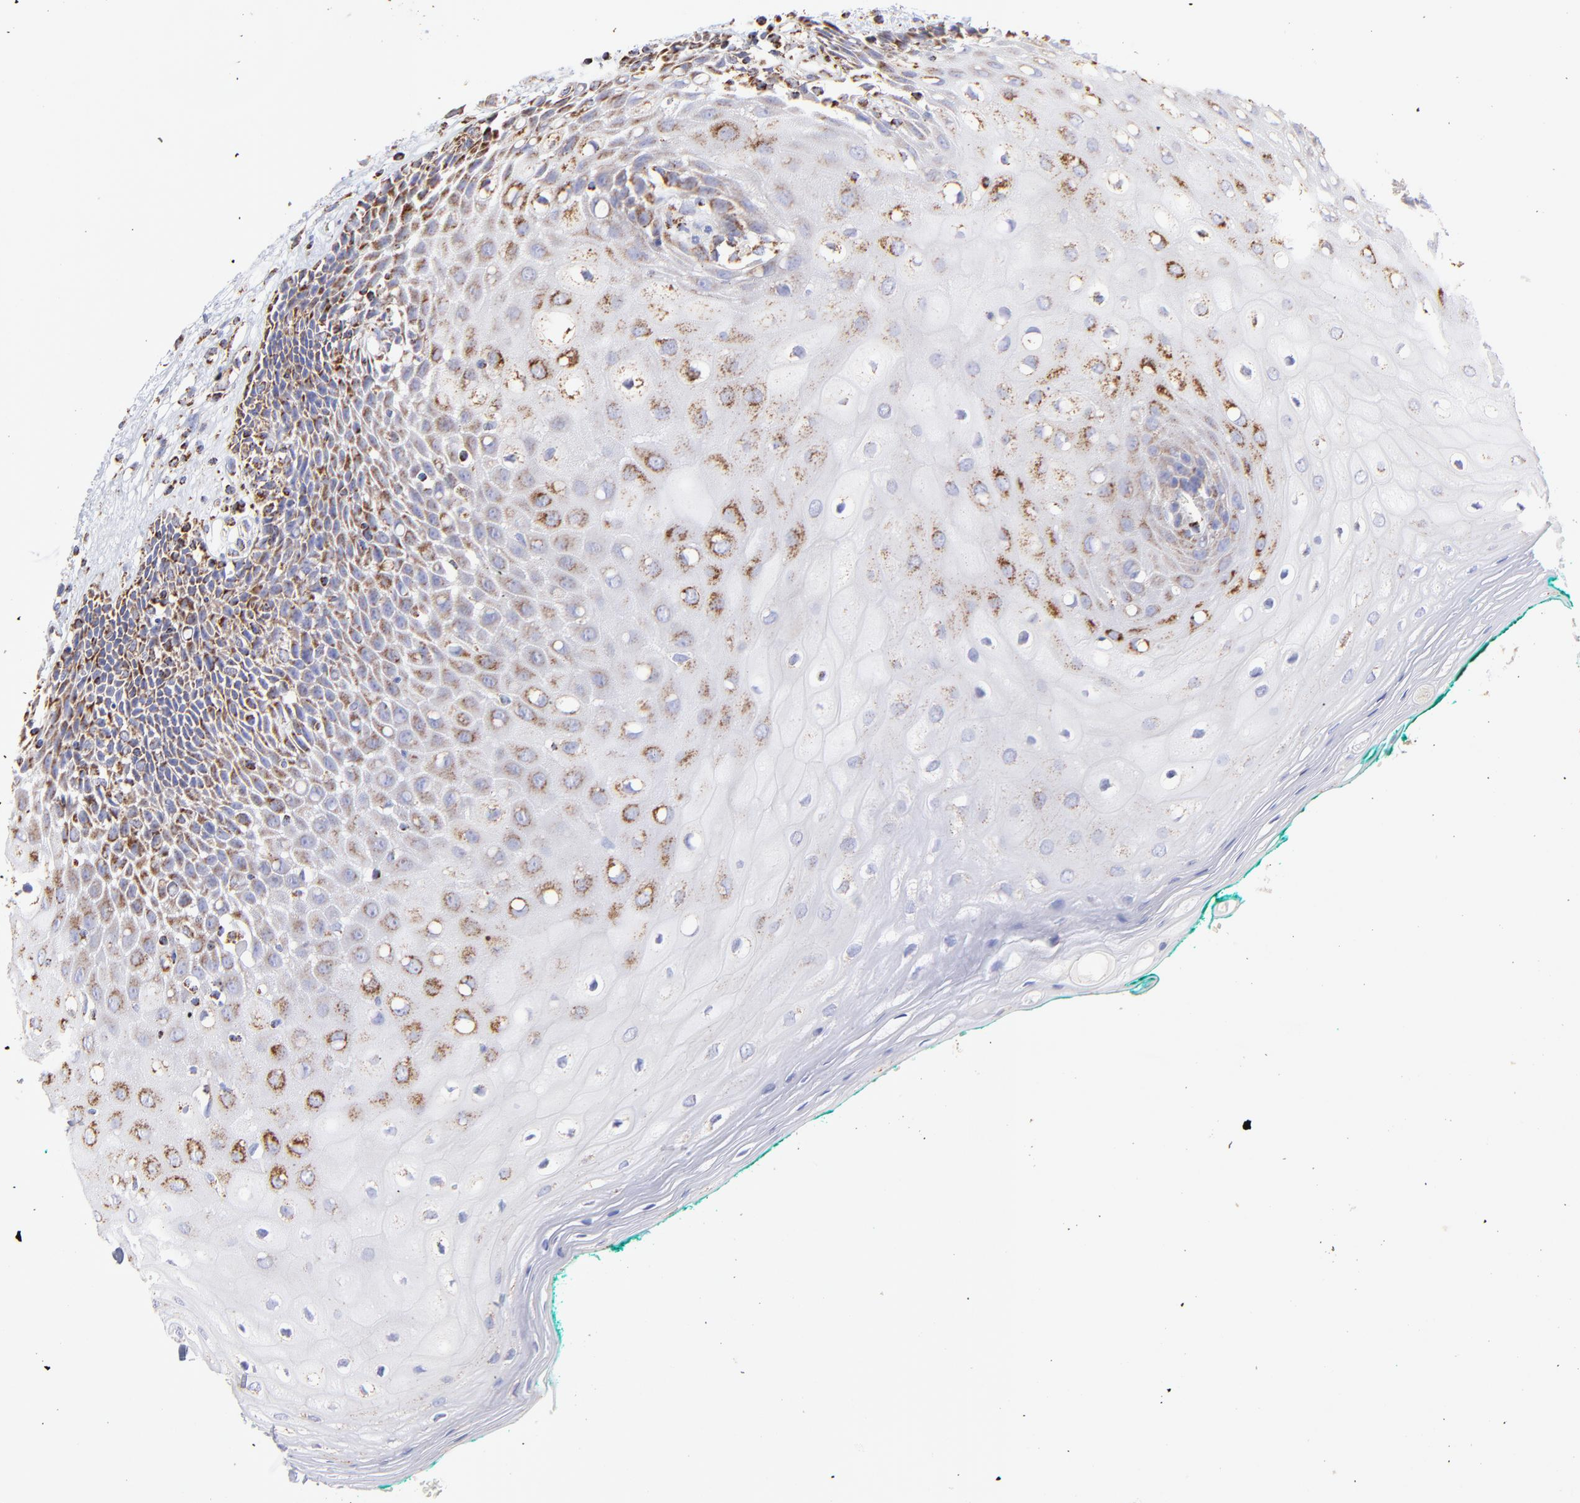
{"staining": {"intensity": "weak", "quantity": "25%-75%", "location": "cytoplasmic/membranous"}, "tissue": "oral mucosa", "cell_type": "Squamous epithelial cells", "image_type": "normal", "snomed": [{"axis": "morphology", "description": "Normal tissue, NOS"}, {"axis": "morphology", "description": "Squamous cell carcinoma, NOS"}, {"axis": "topography", "description": "Skeletal muscle"}, {"axis": "topography", "description": "Oral tissue"}, {"axis": "topography", "description": "Head-Neck"}], "caption": "A low amount of weak cytoplasmic/membranous positivity is identified in approximately 25%-75% of squamous epithelial cells in normal oral mucosa.", "gene": "ECH1", "patient": {"sex": "female", "age": 84}}